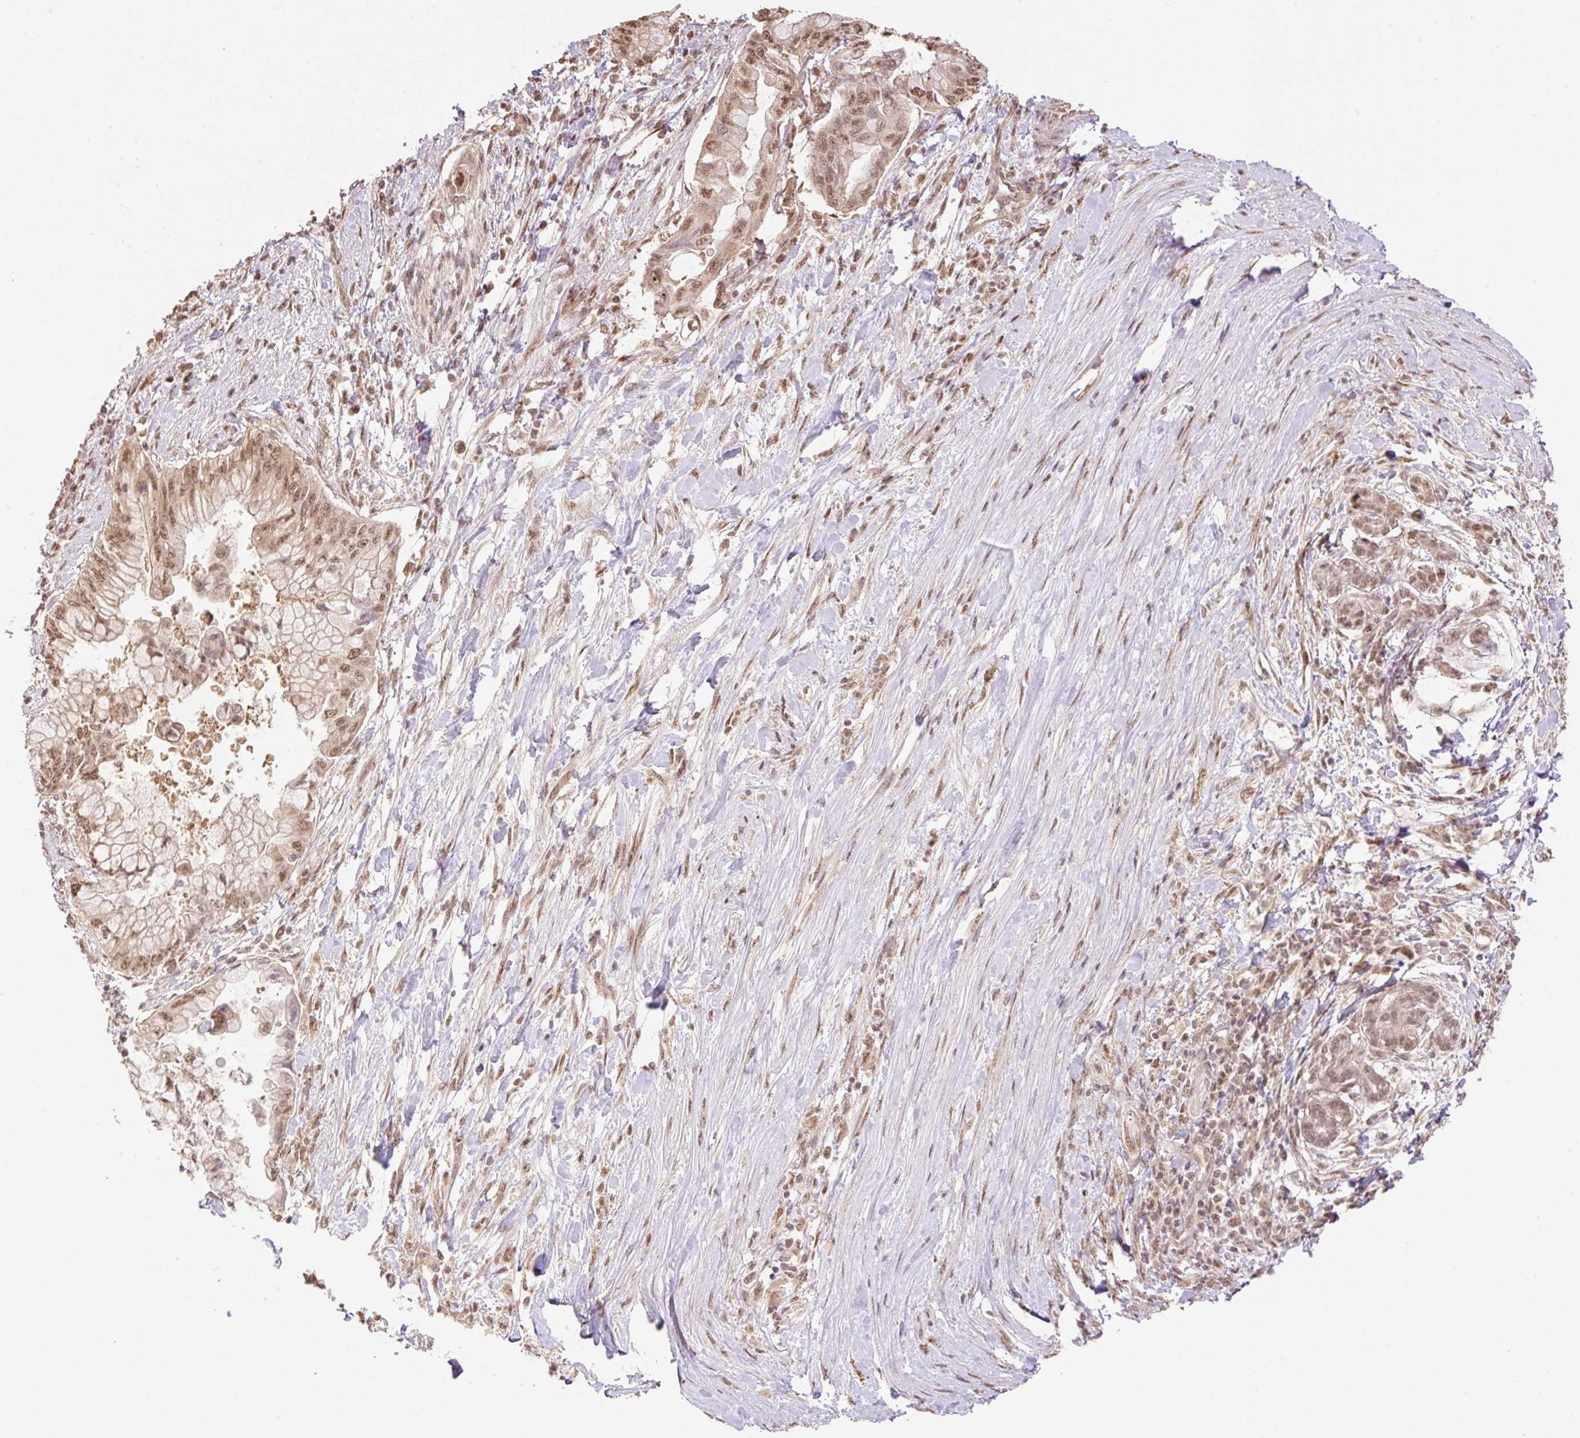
{"staining": {"intensity": "moderate", "quantity": ">75%", "location": "nuclear"}, "tissue": "pancreatic cancer", "cell_type": "Tumor cells", "image_type": "cancer", "snomed": [{"axis": "morphology", "description": "Adenocarcinoma, NOS"}, {"axis": "topography", "description": "Pancreas"}], "caption": "Protein expression analysis of pancreatic adenocarcinoma demonstrates moderate nuclear positivity in about >75% of tumor cells.", "gene": "VPS25", "patient": {"sex": "male", "age": 48}}